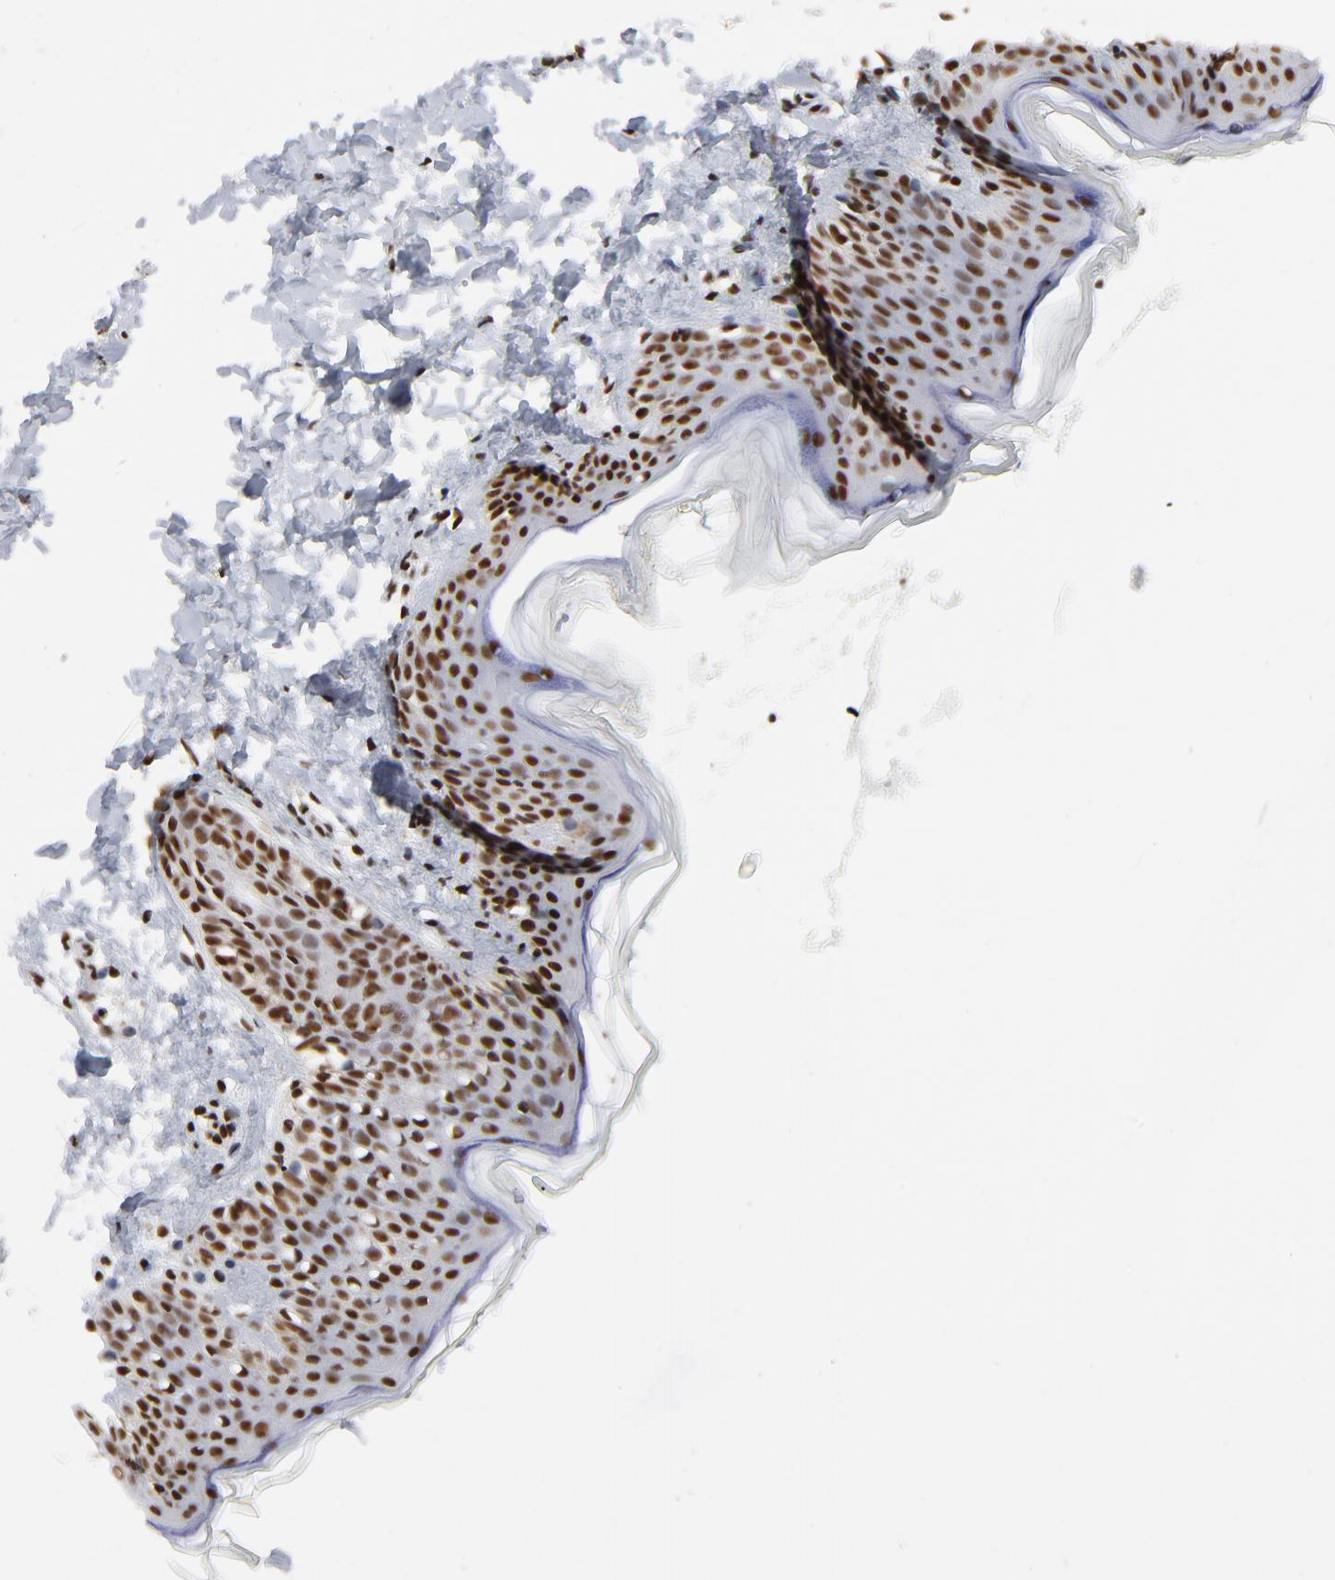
{"staining": {"intensity": "moderate", "quantity": ">75%", "location": "nuclear"}, "tissue": "skin", "cell_type": "Fibroblasts", "image_type": "normal", "snomed": [{"axis": "morphology", "description": "Normal tissue, NOS"}, {"axis": "topography", "description": "Skin"}], "caption": "Moderate nuclear expression is present in about >75% of fibroblasts in normal skin. (brown staining indicates protein expression, while blue staining denotes nuclei).", "gene": "CREB1", "patient": {"sex": "female", "age": 4}}